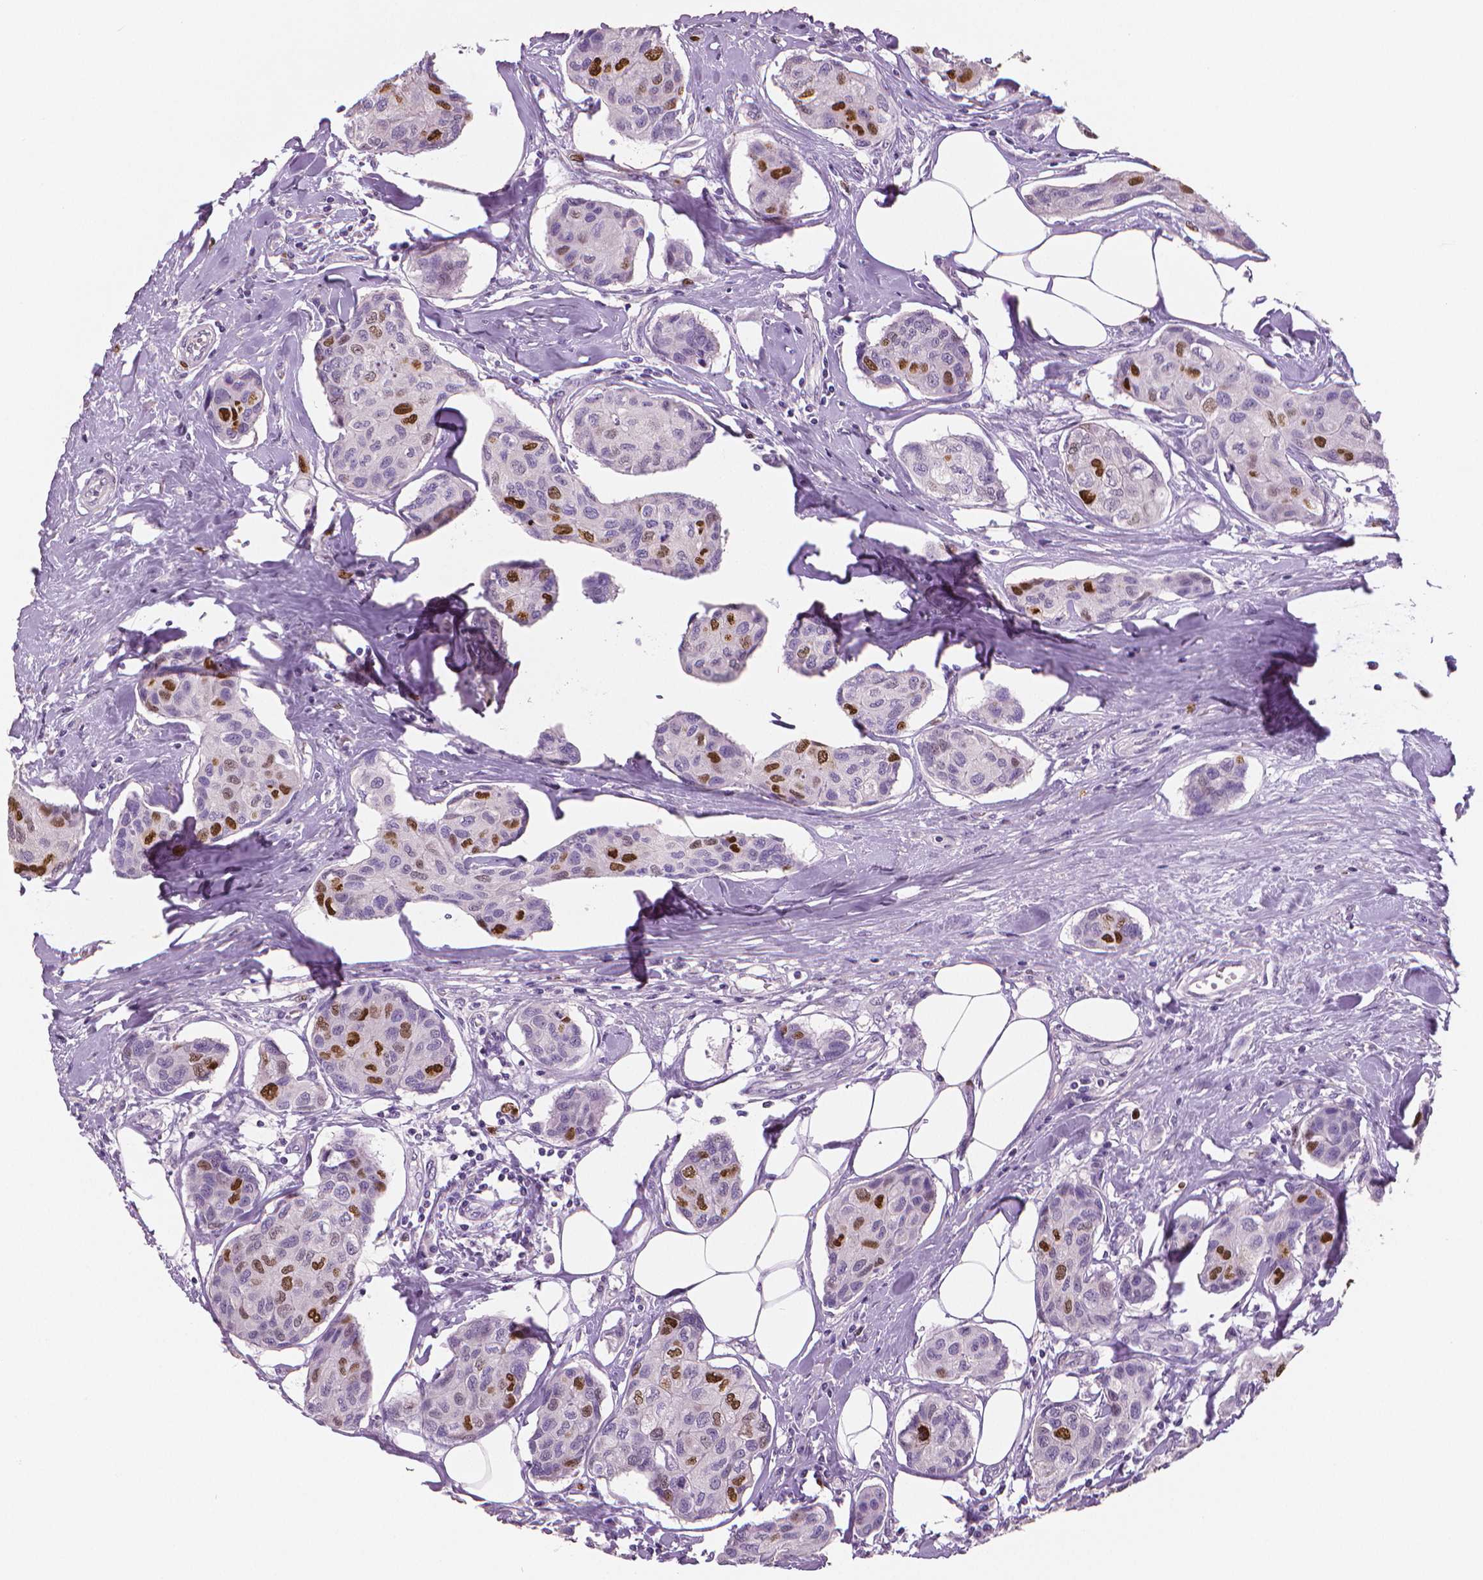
{"staining": {"intensity": "strong", "quantity": "<25%", "location": "nuclear"}, "tissue": "breast cancer", "cell_type": "Tumor cells", "image_type": "cancer", "snomed": [{"axis": "morphology", "description": "Duct carcinoma"}, {"axis": "topography", "description": "Breast"}], "caption": "Breast infiltrating ductal carcinoma stained for a protein displays strong nuclear positivity in tumor cells. (DAB = brown stain, brightfield microscopy at high magnification).", "gene": "MKI67", "patient": {"sex": "female", "age": 80}}